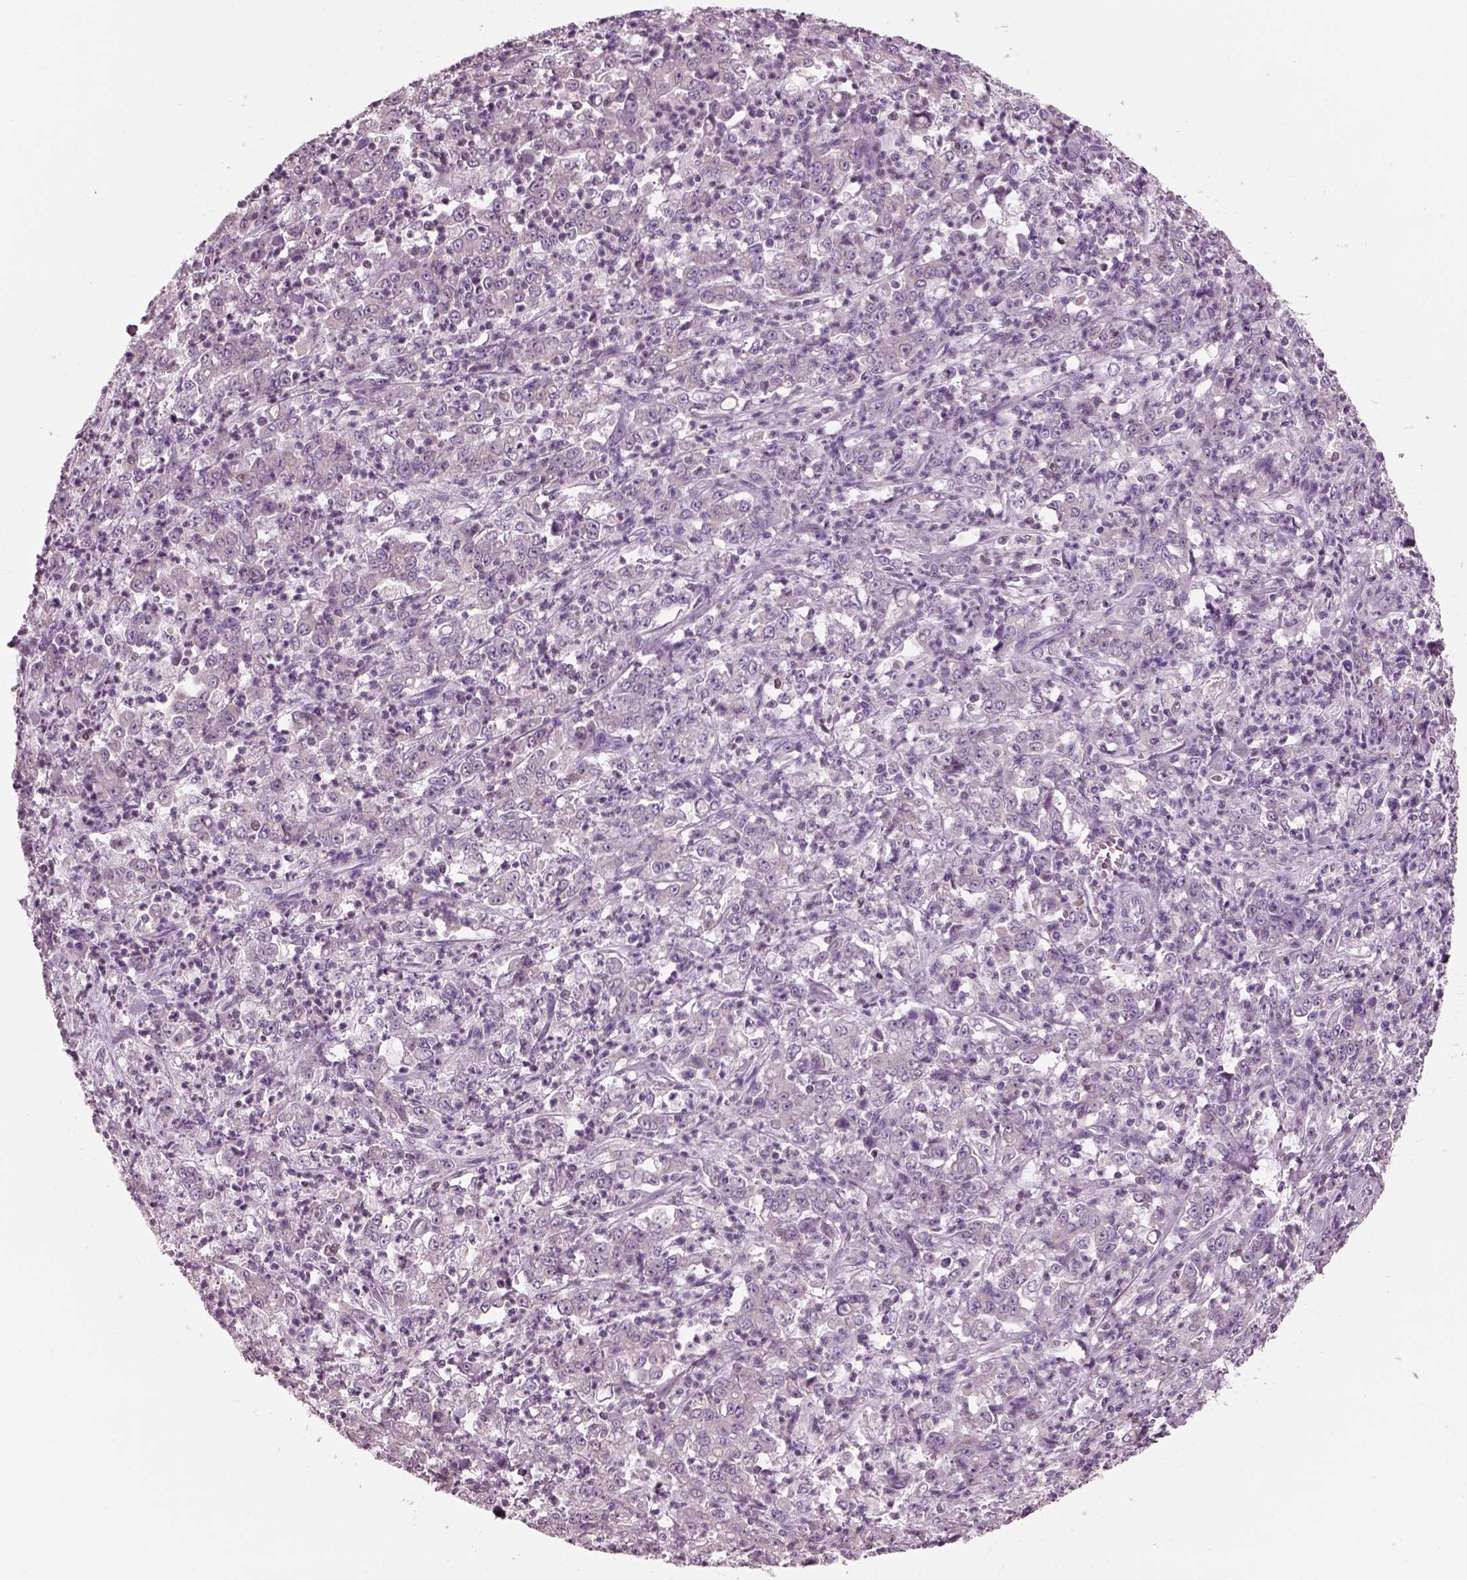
{"staining": {"intensity": "negative", "quantity": "none", "location": "none"}, "tissue": "stomach cancer", "cell_type": "Tumor cells", "image_type": "cancer", "snomed": [{"axis": "morphology", "description": "Adenocarcinoma, NOS"}, {"axis": "topography", "description": "Stomach, lower"}], "caption": "DAB (3,3'-diaminobenzidine) immunohistochemical staining of human stomach cancer reveals no significant positivity in tumor cells.", "gene": "SLC27A2", "patient": {"sex": "female", "age": 71}}